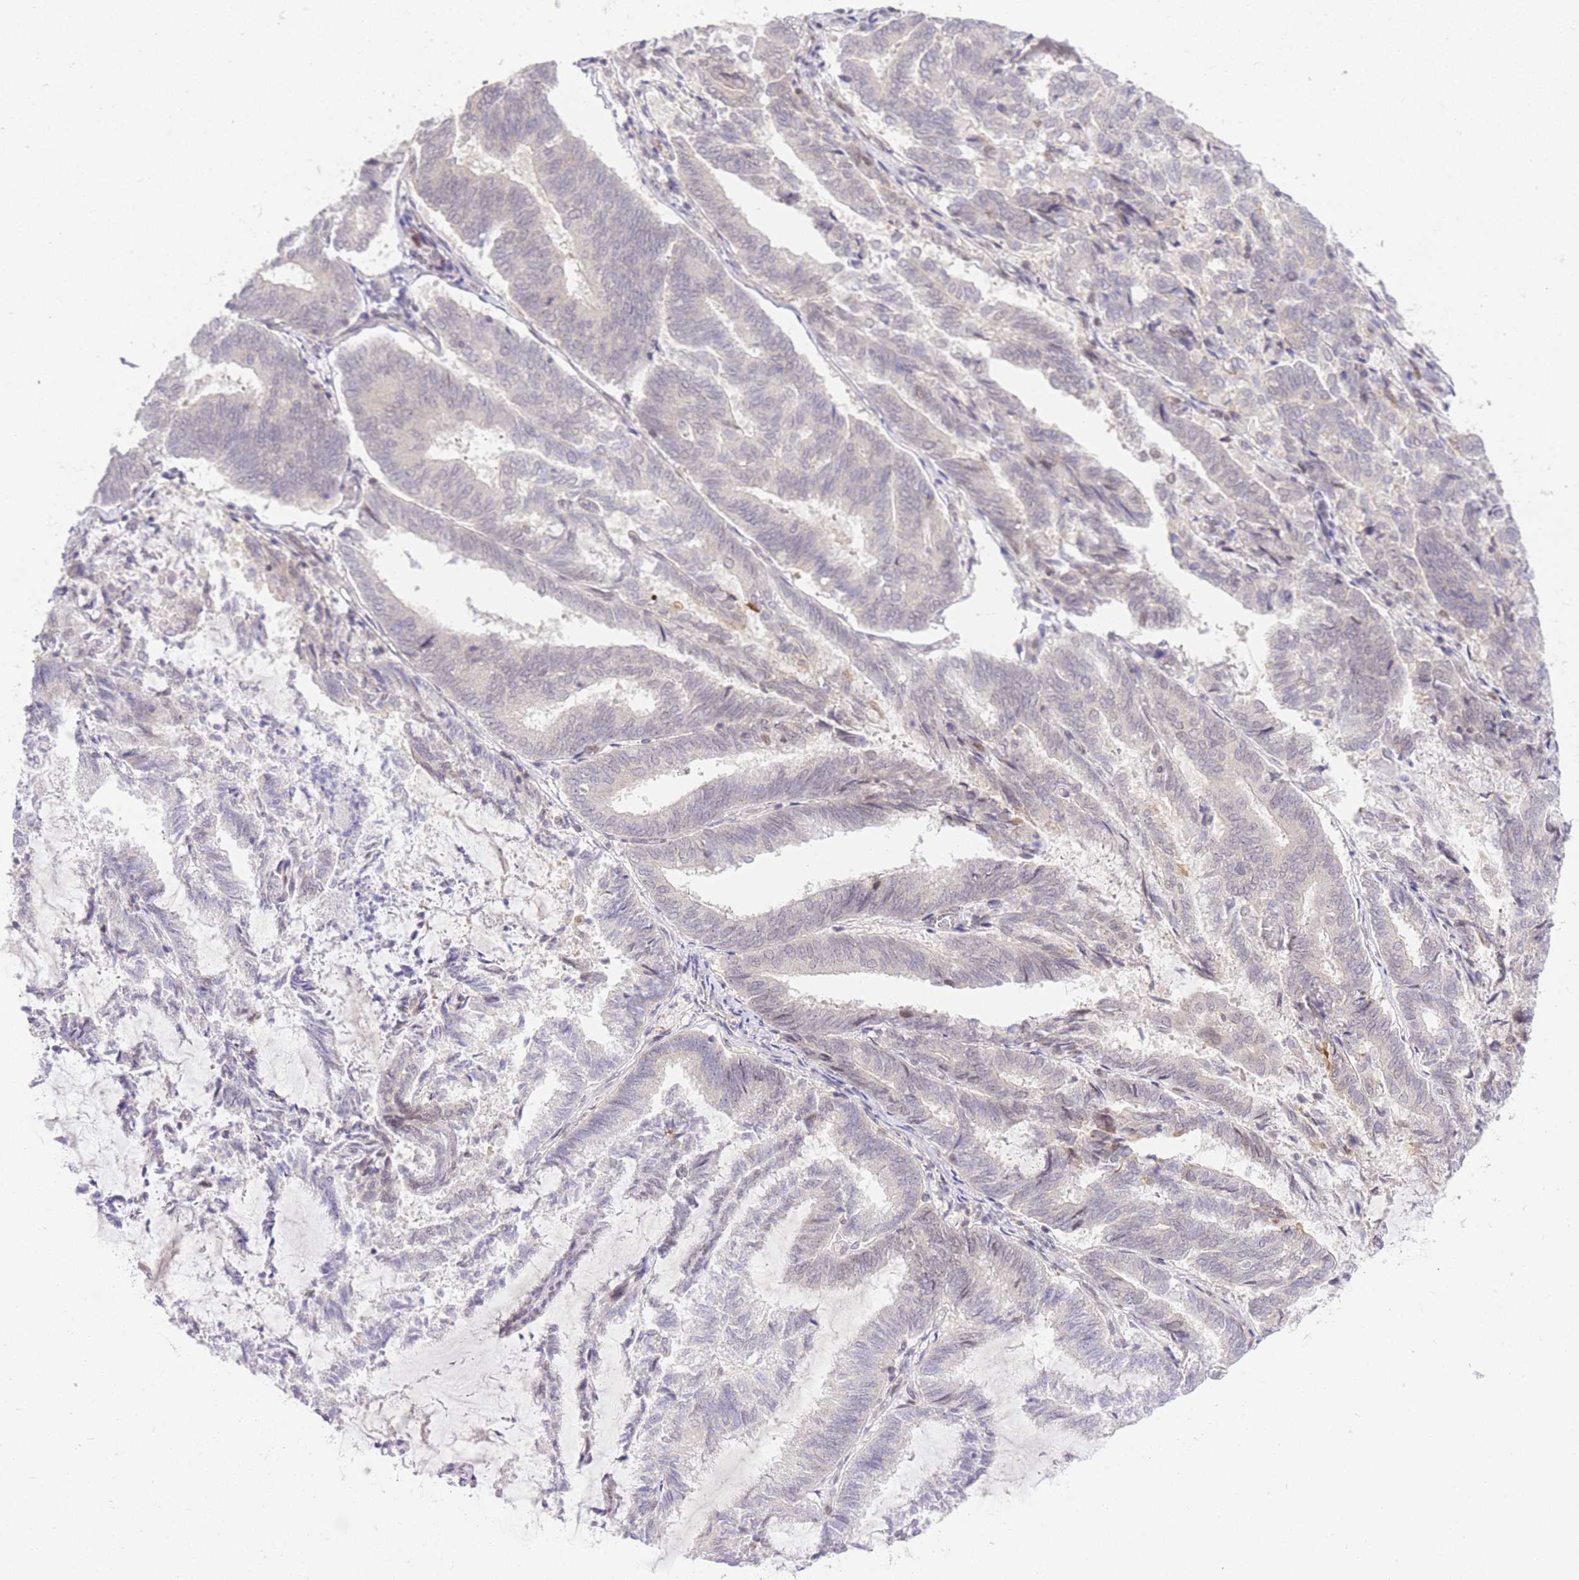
{"staining": {"intensity": "negative", "quantity": "none", "location": "none"}, "tissue": "endometrial cancer", "cell_type": "Tumor cells", "image_type": "cancer", "snomed": [{"axis": "morphology", "description": "Adenocarcinoma, NOS"}, {"axis": "topography", "description": "Endometrium"}], "caption": "Histopathology image shows no significant protein staining in tumor cells of endometrial adenocarcinoma.", "gene": "STK39", "patient": {"sex": "female", "age": 80}}